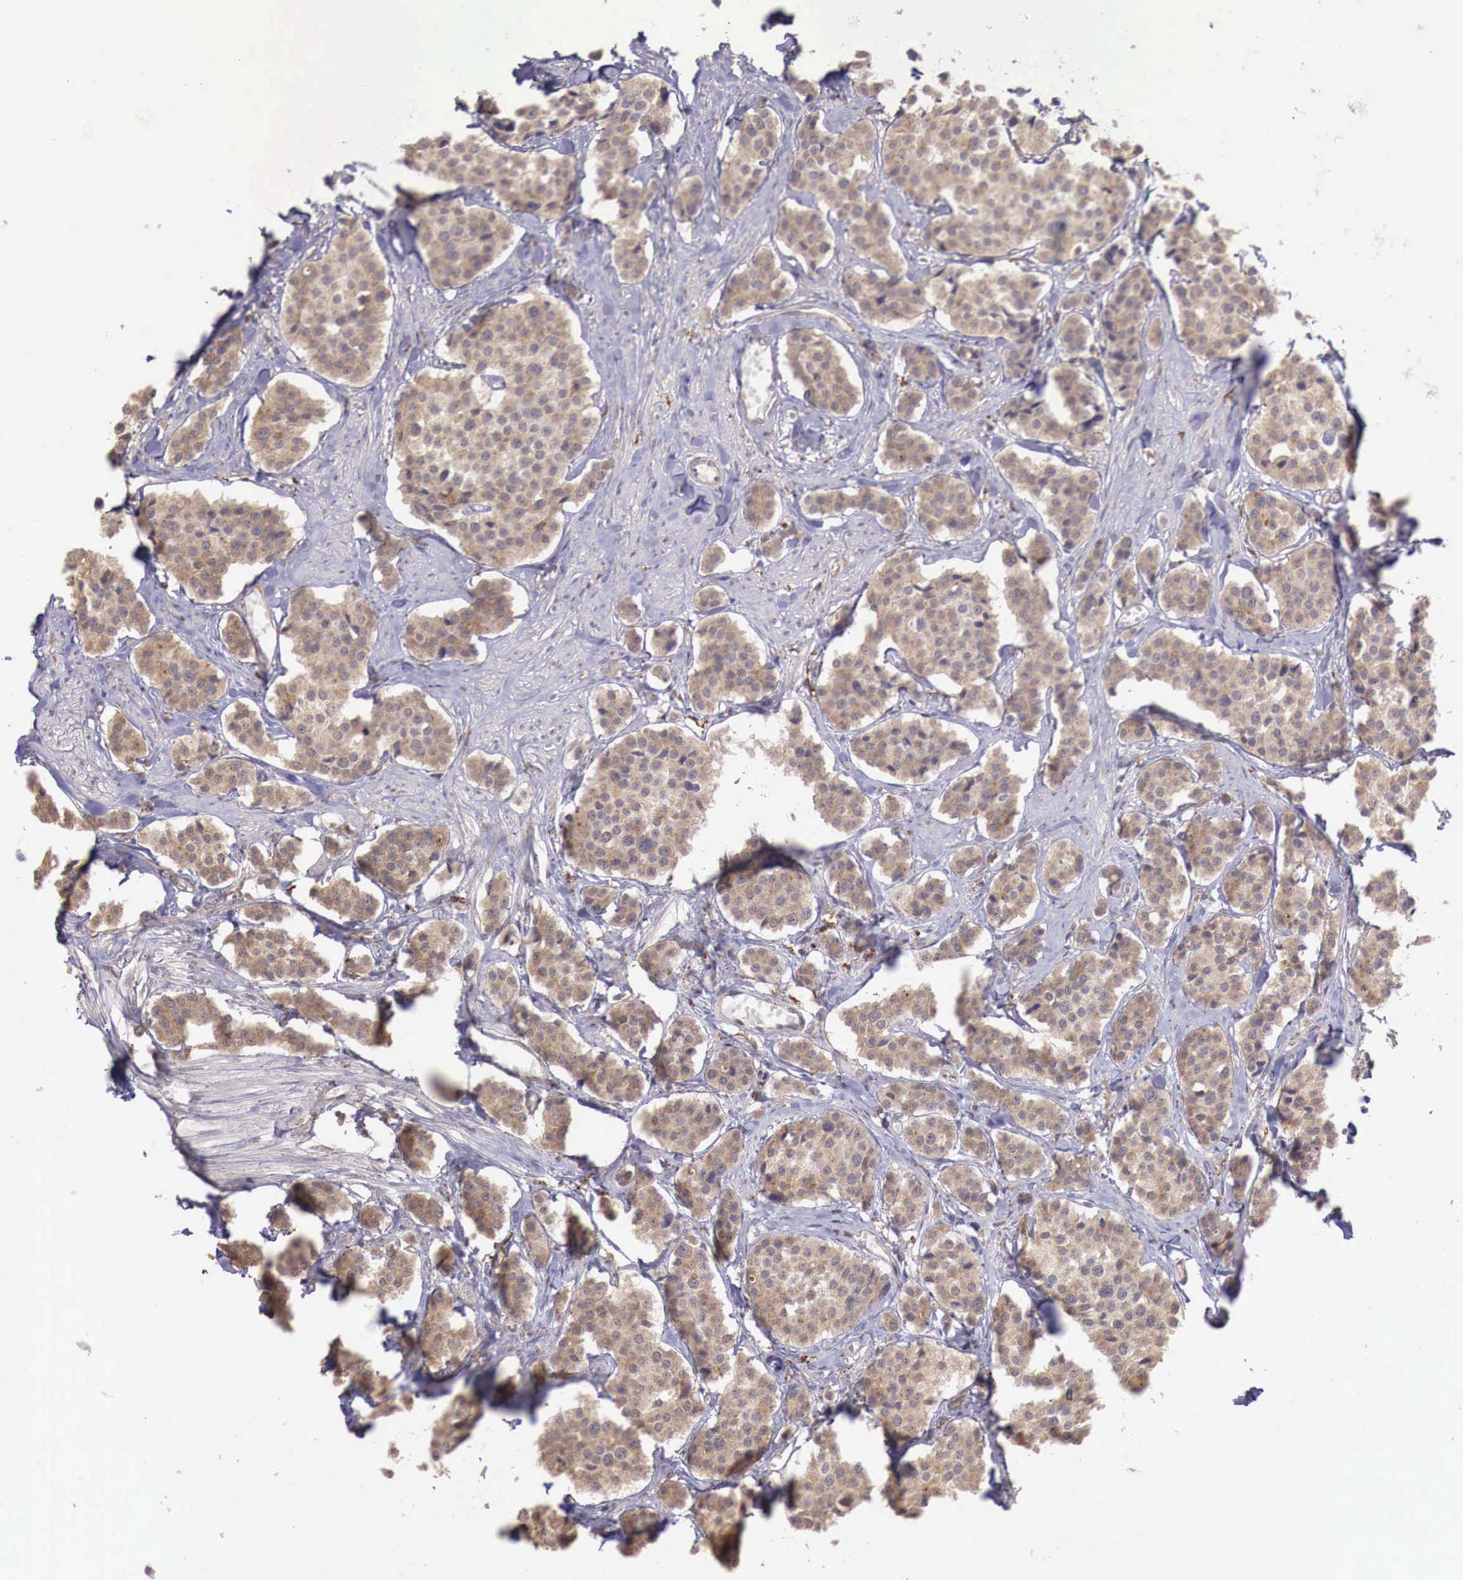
{"staining": {"intensity": "moderate", "quantity": ">75%", "location": "cytoplasmic/membranous"}, "tissue": "carcinoid", "cell_type": "Tumor cells", "image_type": "cancer", "snomed": [{"axis": "morphology", "description": "Carcinoid, malignant, NOS"}, {"axis": "topography", "description": "Small intestine"}], "caption": "The image exhibits immunohistochemical staining of malignant carcinoid. There is moderate cytoplasmic/membranous staining is identified in approximately >75% of tumor cells.", "gene": "CHRDL1", "patient": {"sex": "male", "age": 60}}